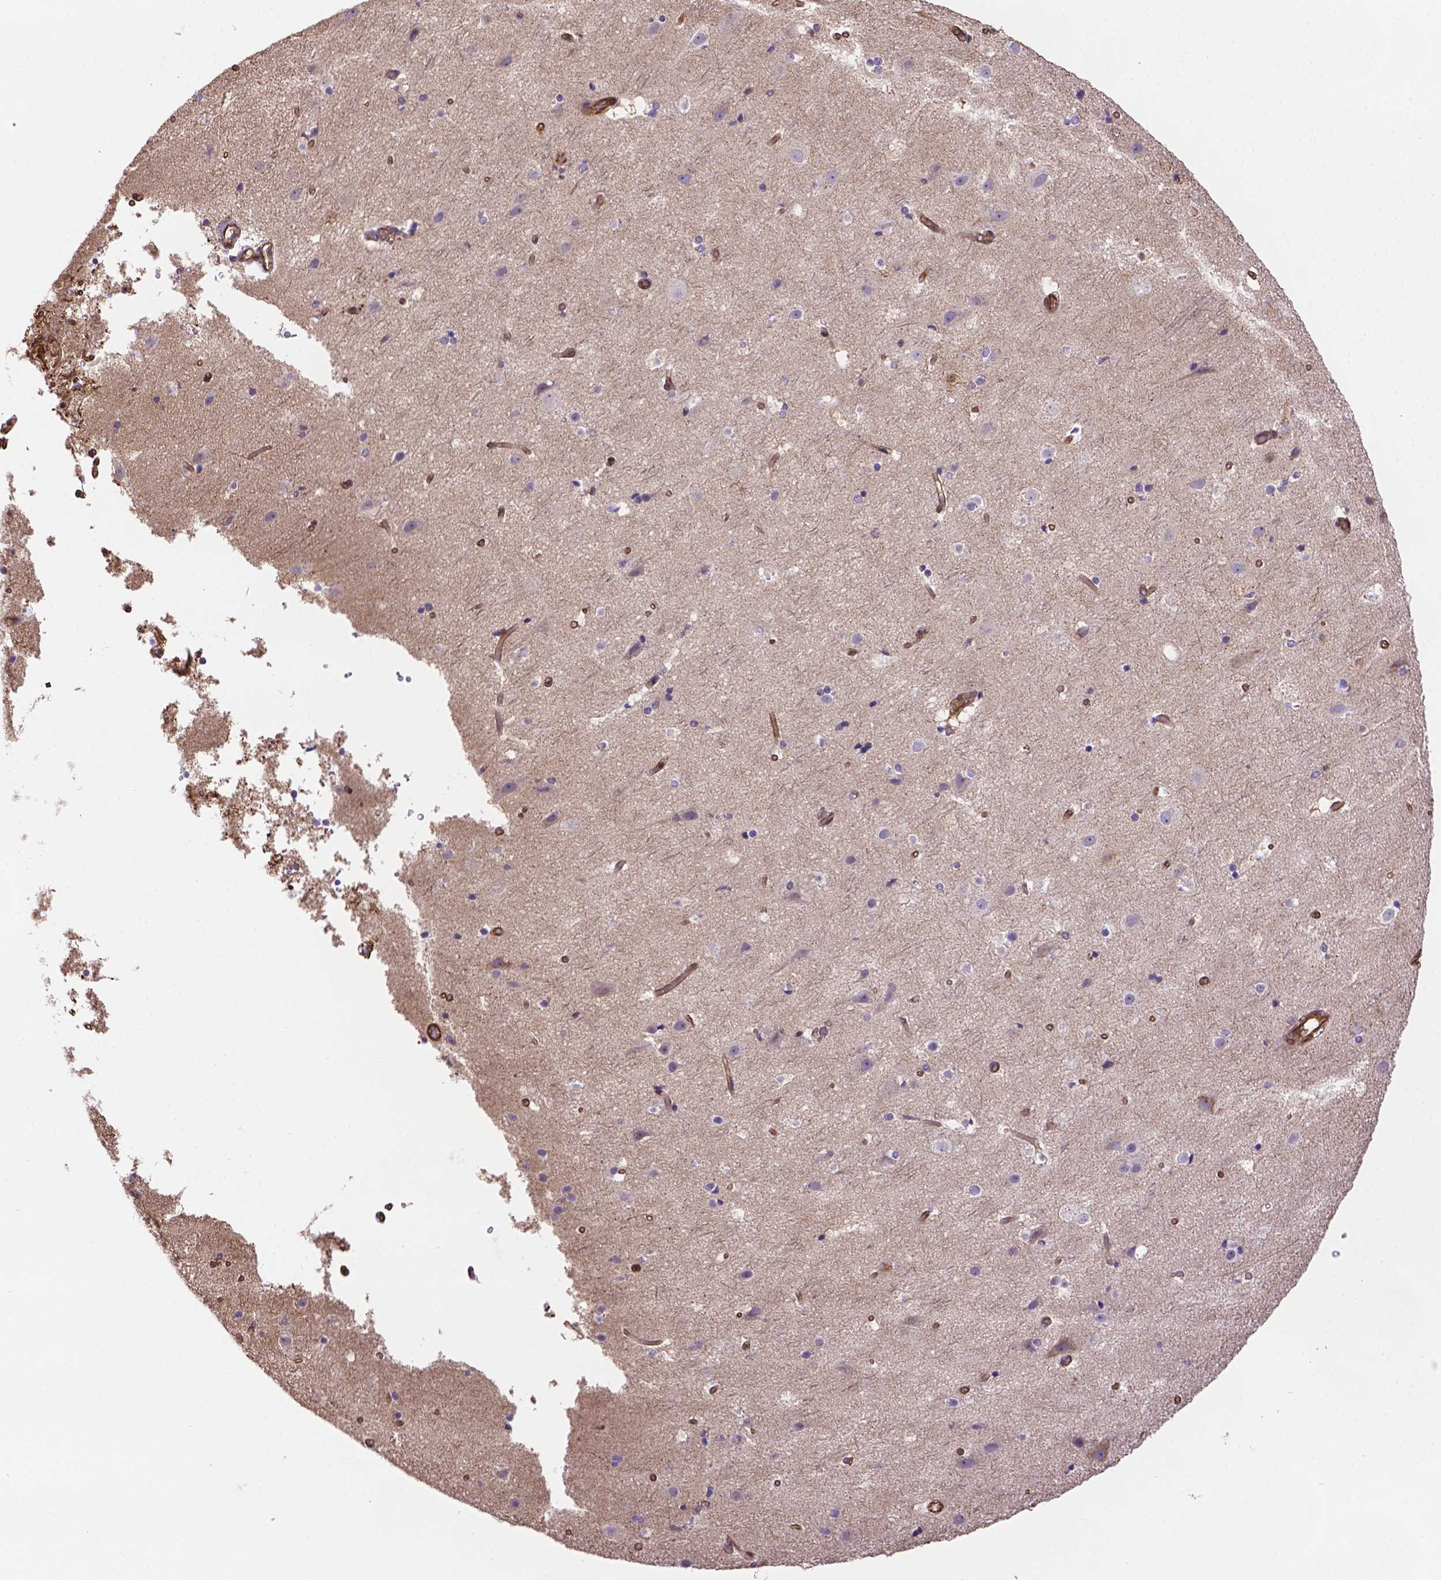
{"staining": {"intensity": "moderate", "quantity": ">75%", "location": "cytoplasmic/membranous"}, "tissue": "cerebral cortex", "cell_type": "Endothelial cells", "image_type": "normal", "snomed": [{"axis": "morphology", "description": "Normal tissue, NOS"}, {"axis": "topography", "description": "Cerebral cortex"}], "caption": "Cerebral cortex stained for a protein (brown) reveals moderate cytoplasmic/membranous positive positivity in approximately >75% of endothelial cells.", "gene": "YAP1", "patient": {"sex": "female", "age": 52}}